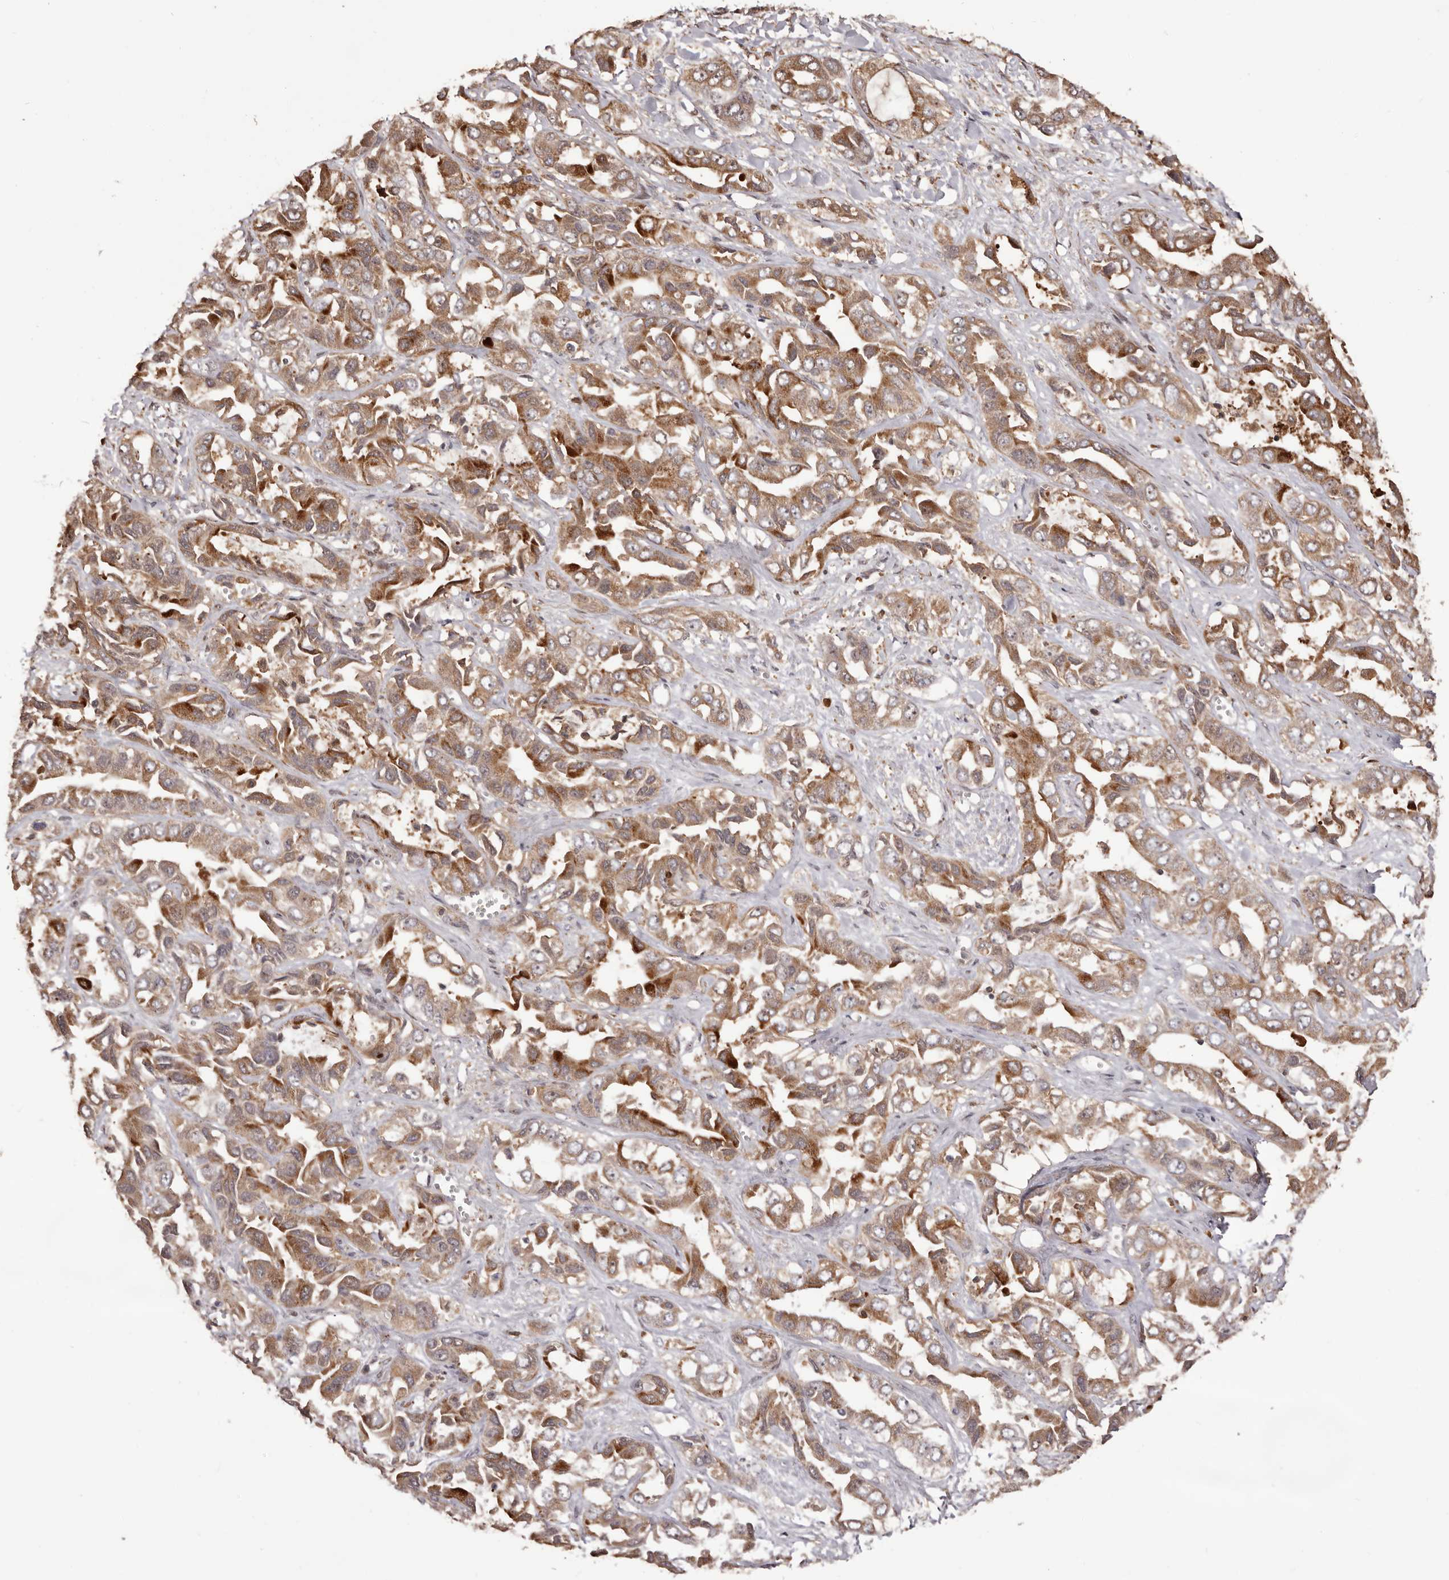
{"staining": {"intensity": "moderate", "quantity": ">75%", "location": "cytoplasmic/membranous"}, "tissue": "liver cancer", "cell_type": "Tumor cells", "image_type": "cancer", "snomed": [{"axis": "morphology", "description": "Cholangiocarcinoma"}, {"axis": "topography", "description": "Liver"}], "caption": "A histopathology image of liver cancer stained for a protein demonstrates moderate cytoplasmic/membranous brown staining in tumor cells. (brown staining indicates protein expression, while blue staining denotes nuclei).", "gene": "ZCCHC7", "patient": {"sex": "female", "age": 52}}